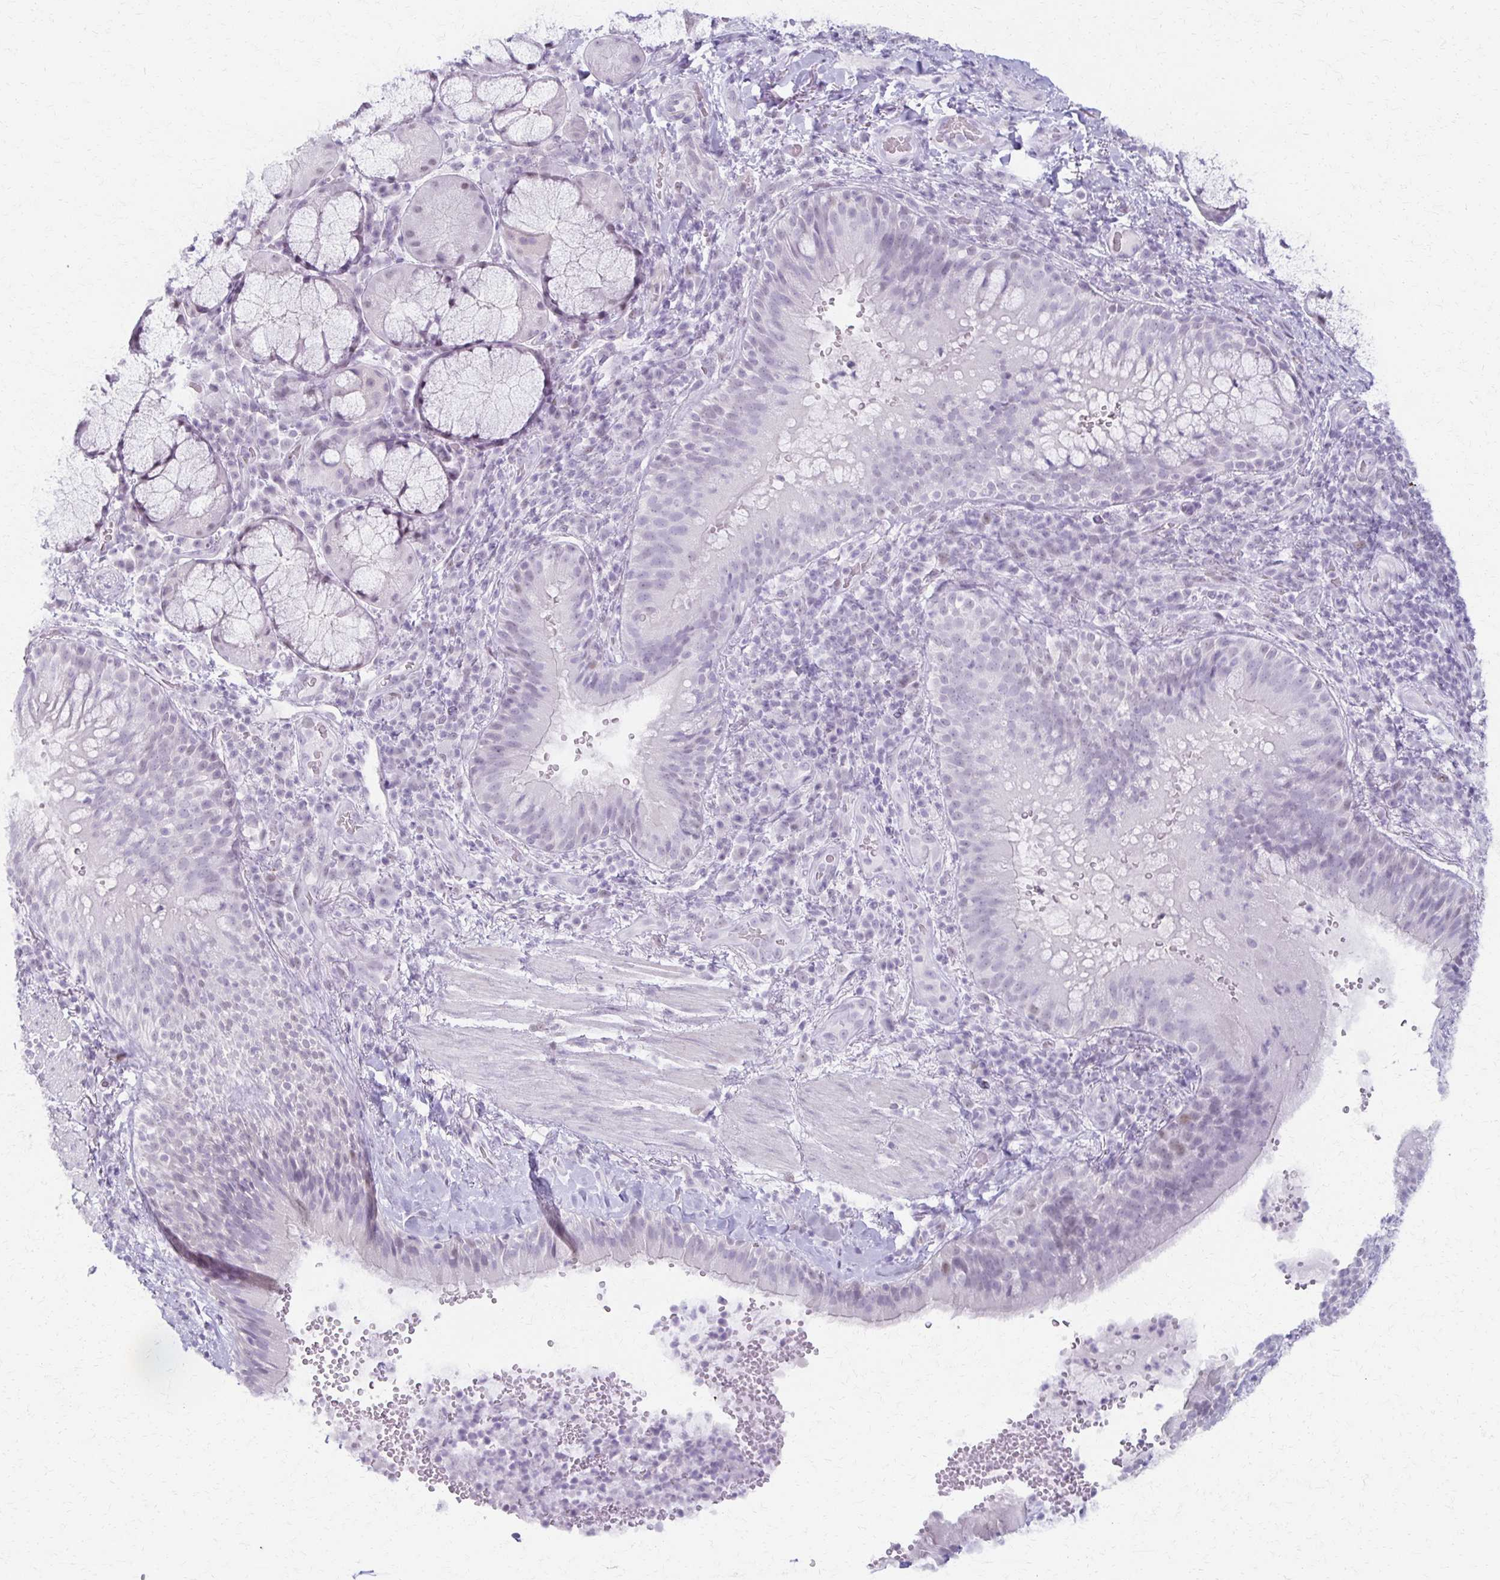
{"staining": {"intensity": "weak", "quantity": "<25%", "location": "nuclear"}, "tissue": "bronchus", "cell_type": "Respiratory epithelial cells", "image_type": "normal", "snomed": [{"axis": "morphology", "description": "Normal tissue, NOS"}, {"axis": "topography", "description": "Lymph node"}, {"axis": "topography", "description": "Bronchus"}], "caption": "An immunohistochemistry image of benign bronchus is shown. There is no staining in respiratory epithelial cells of bronchus. Brightfield microscopy of immunohistochemistry (IHC) stained with DAB (3,3'-diaminobenzidine) (brown) and hematoxylin (blue), captured at high magnification.", "gene": "MORC4", "patient": {"sex": "male", "age": 56}}